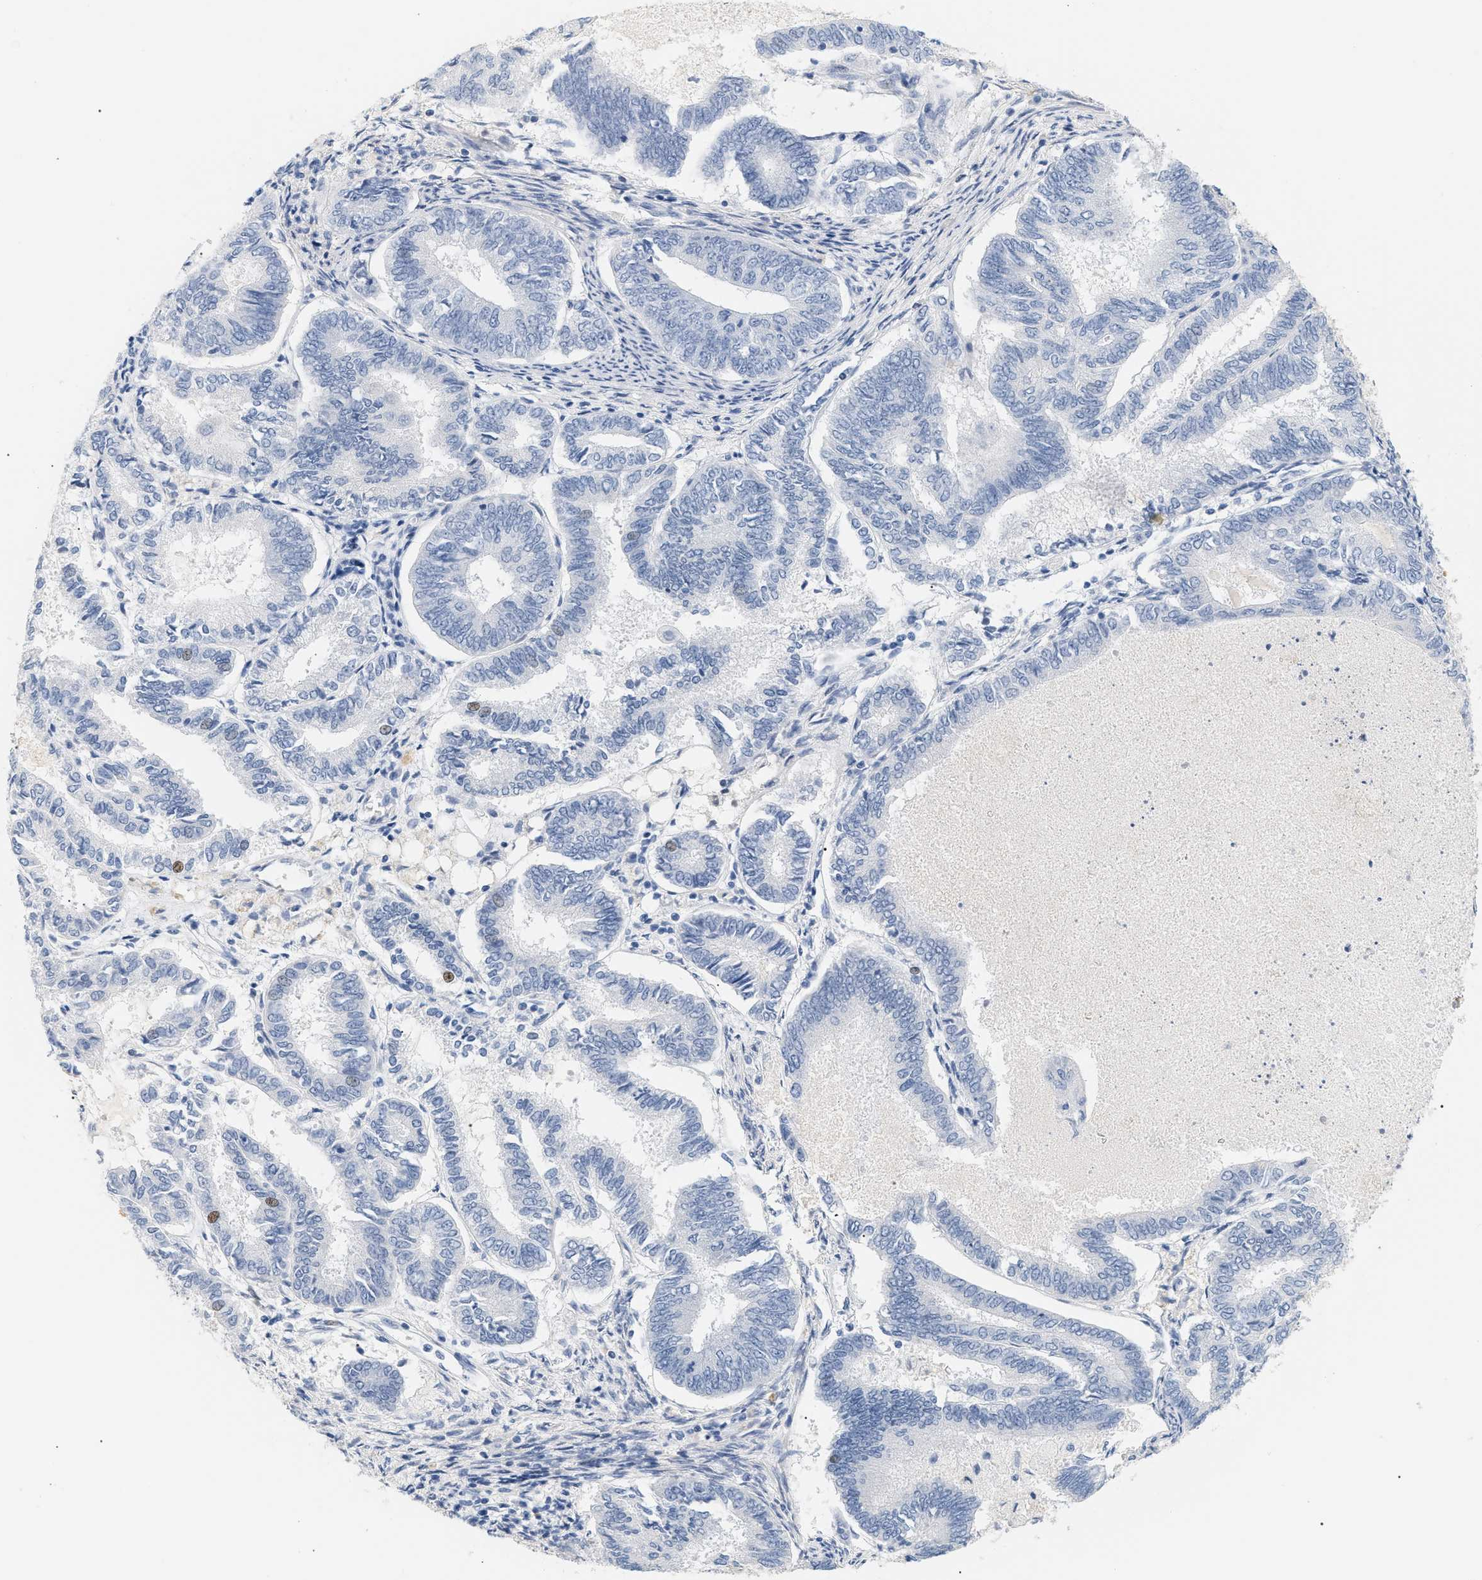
{"staining": {"intensity": "negative", "quantity": "none", "location": "none"}, "tissue": "endometrial cancer", "cell_type": "Tumor cells", "image_type": "cancer", "snomed": [{"axis": "morphology", "description": "Adenocarcinoma, NOS"}, {"axis": "topography", "description": "Endometrium"}], "caption": "Tumor cells are negative for protein expression in human endometrial cancer.", "gene": "CFH", "patient": {"sex": "female", "age": 86}}